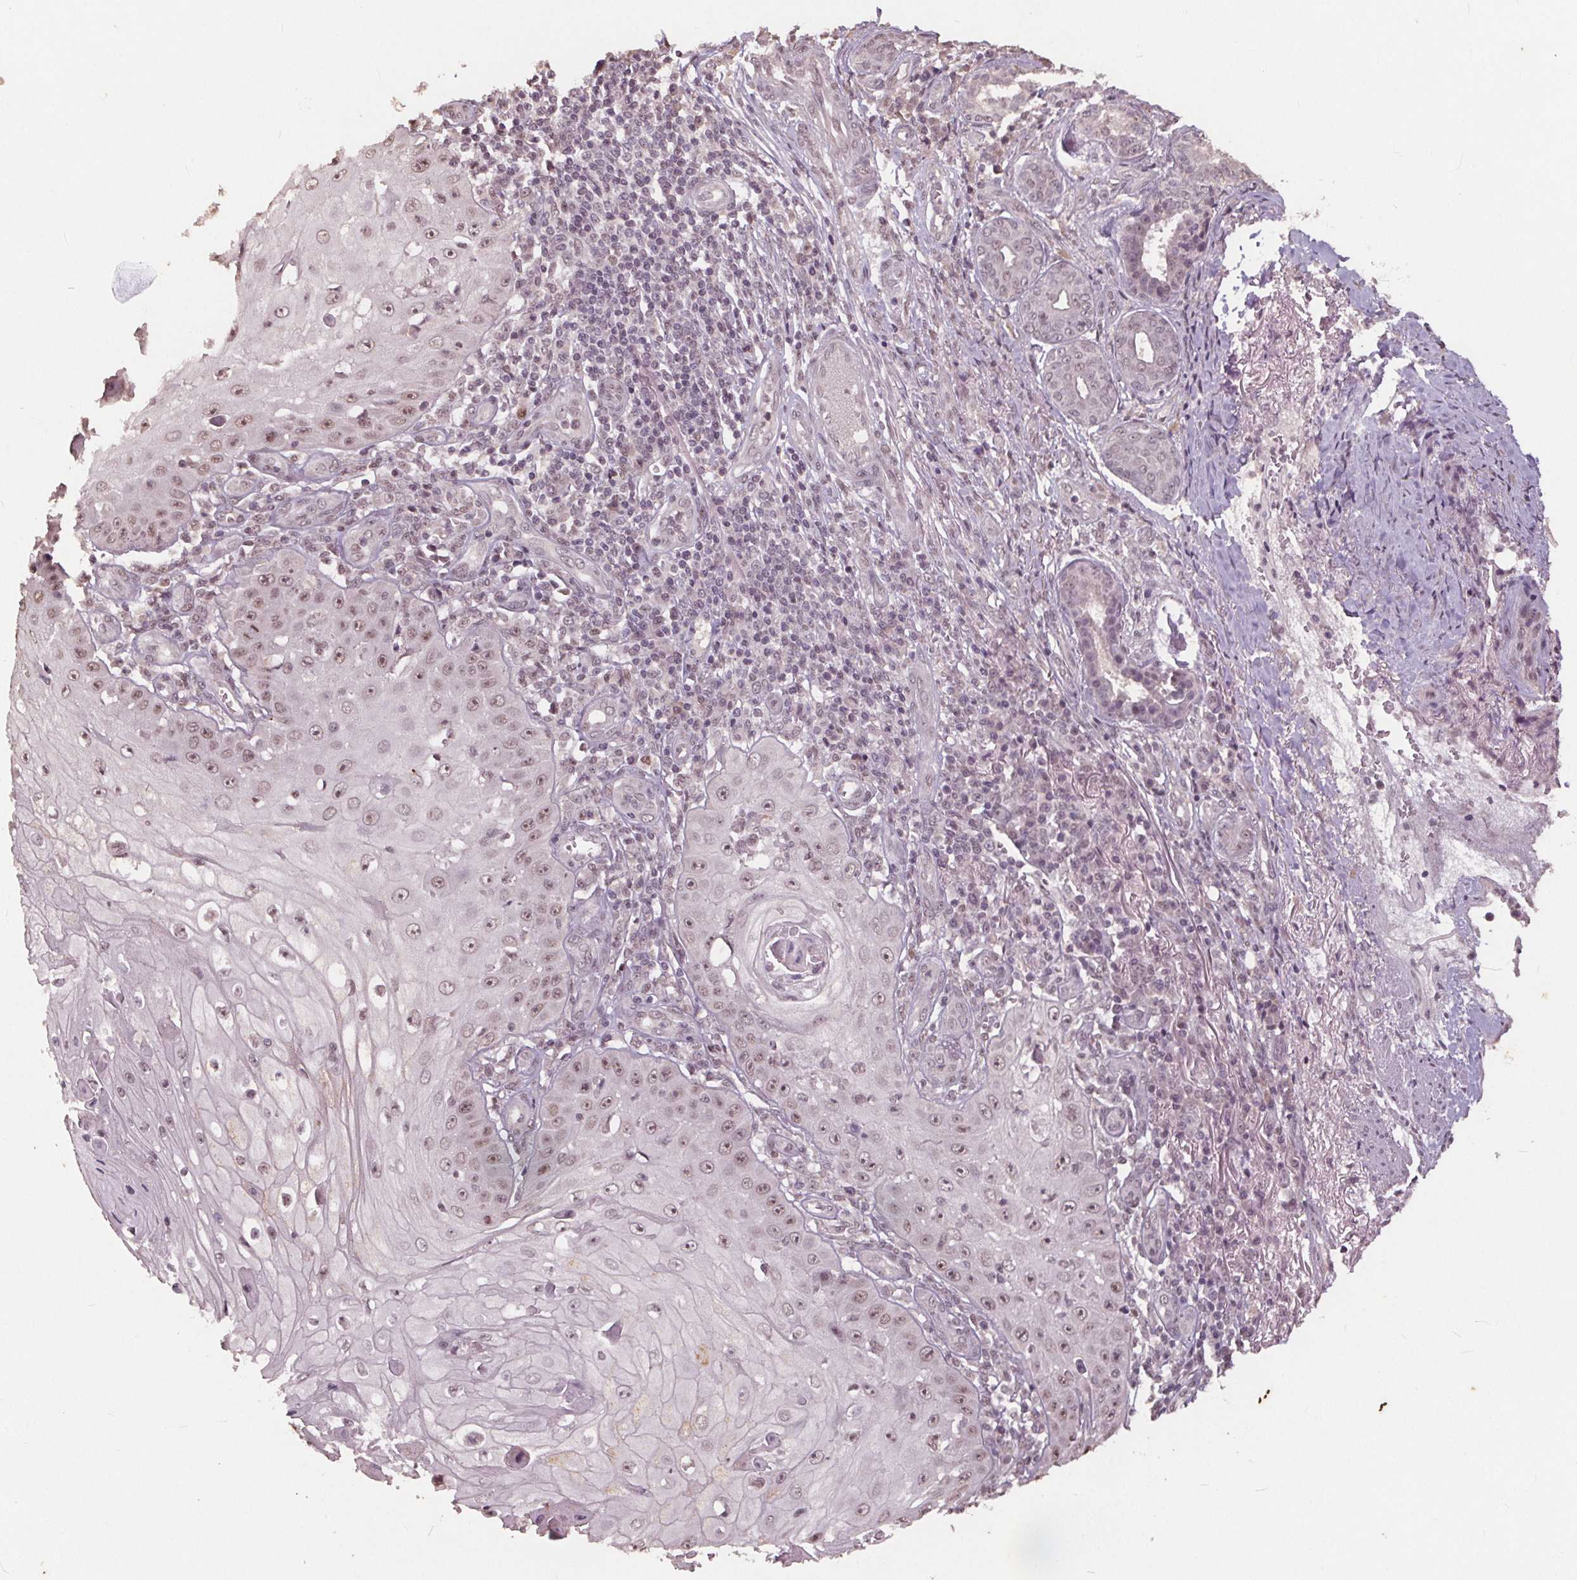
{"staining": {"intensity": "moderate", "quantity": ">75%", "location": "nuclear"}, "tissue": "skin cancer", "cell_type": "Tumor cells", "image_type": "cancer", "snomed": [{"axis": "morphology", "description": "Squamous cell carcinoma, NOS"}, {"axis": "topography", "description": "Skin"}], "caption": "Protein analysis of skin cancer (squamous cell carcinoma) tissue shows moderate nuclear expression in approximately >75% of tumor cells.", "gene": "DNMT3B", "patient": {"sex": "male", "age": 70}}